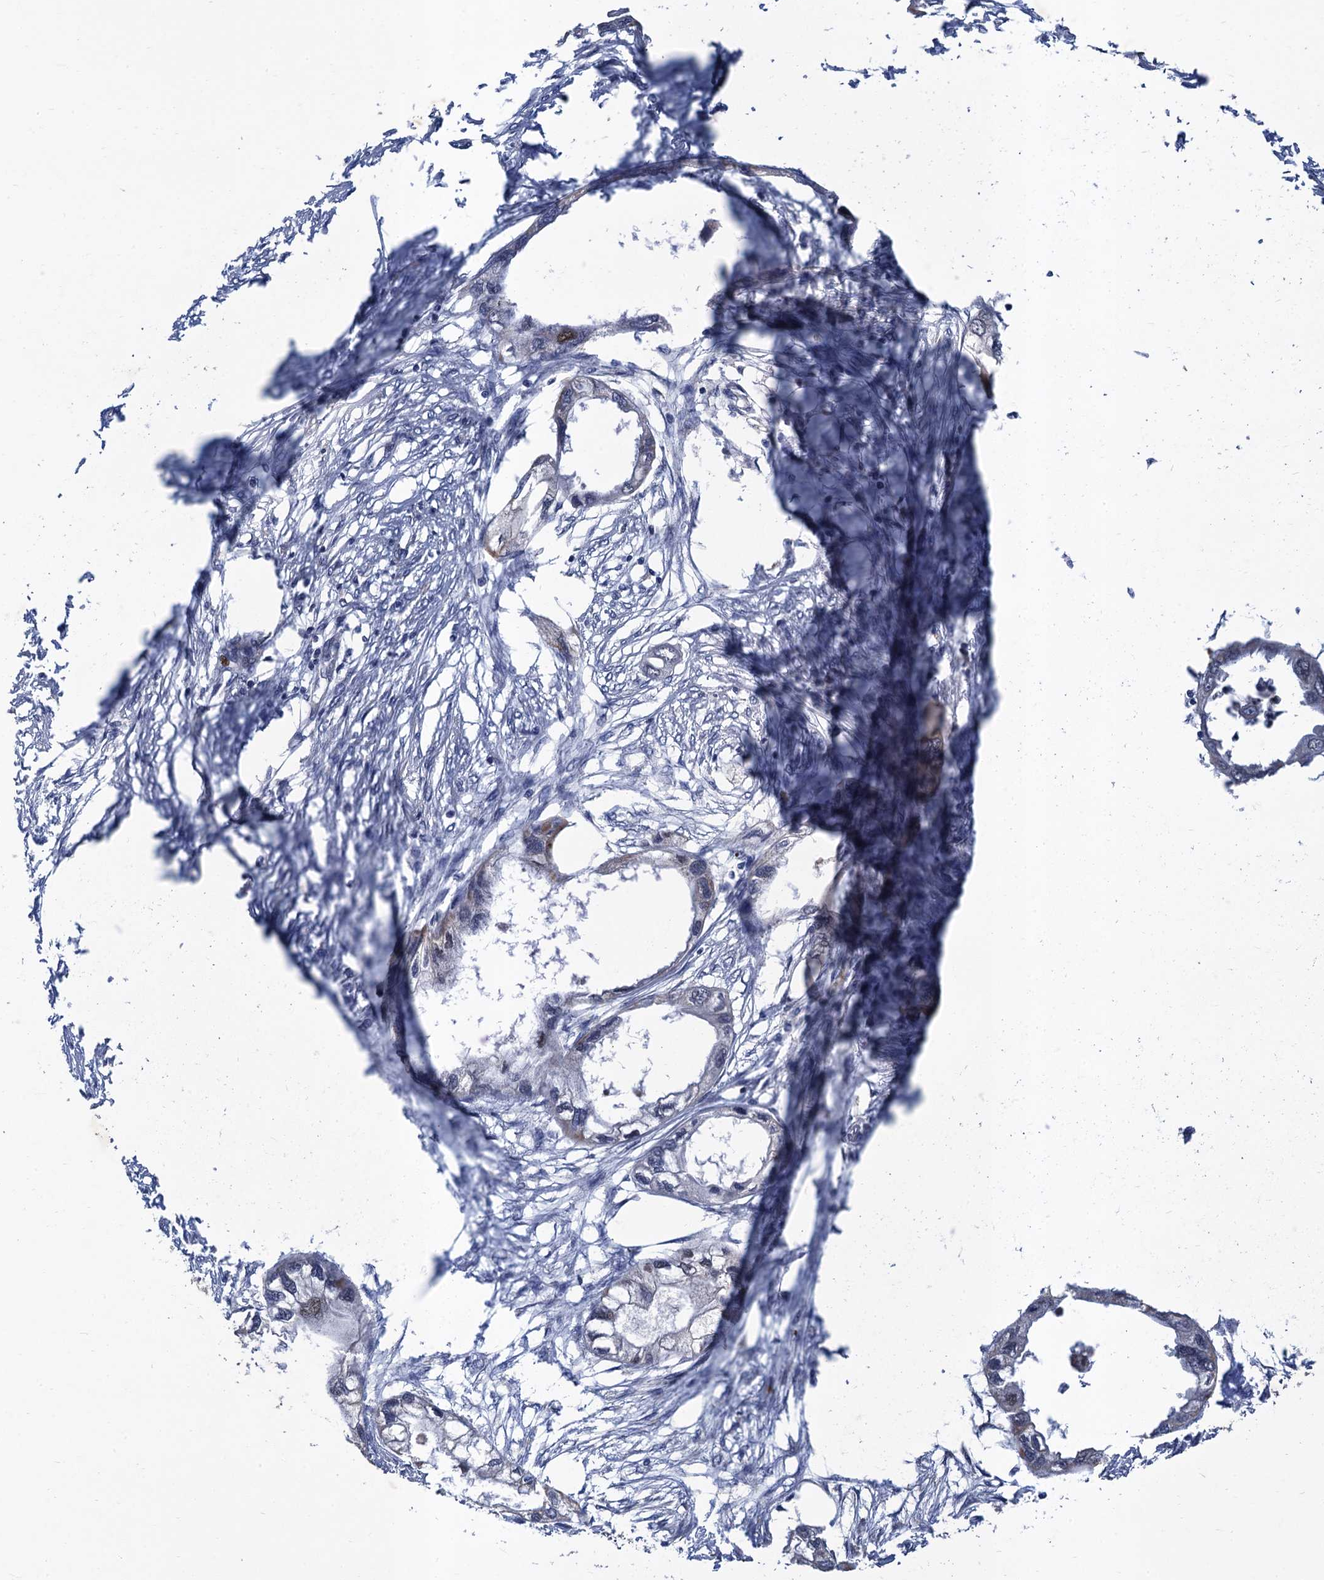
{"staining": {"intensity": "weak", "quantity": "<25%", "location": "nuclear"}, "tissue": "endometrial cancer", "cell_type": "Tumor cells", "image_type": "cancer", "snomed": [{"axis": "morphology", "description": "Adenocarcinoma, NOS"}, {"axis": "morphology", "description": "Adenocarcinoma, metastatic, NOS"}, {"axis": "topography", "description": "Adipose tissue"}, {"axis": "topography", "description": "Endometrium"}], "caption": "High power microscopy histopathology image of an immunohistochemistry (IHC) image of metastatic adenocarcinoma (endometrial), revealing no significant positivity in tumor cells.", "gene": "TSEN34", "patient": {"sex": "female", "age": 67}}